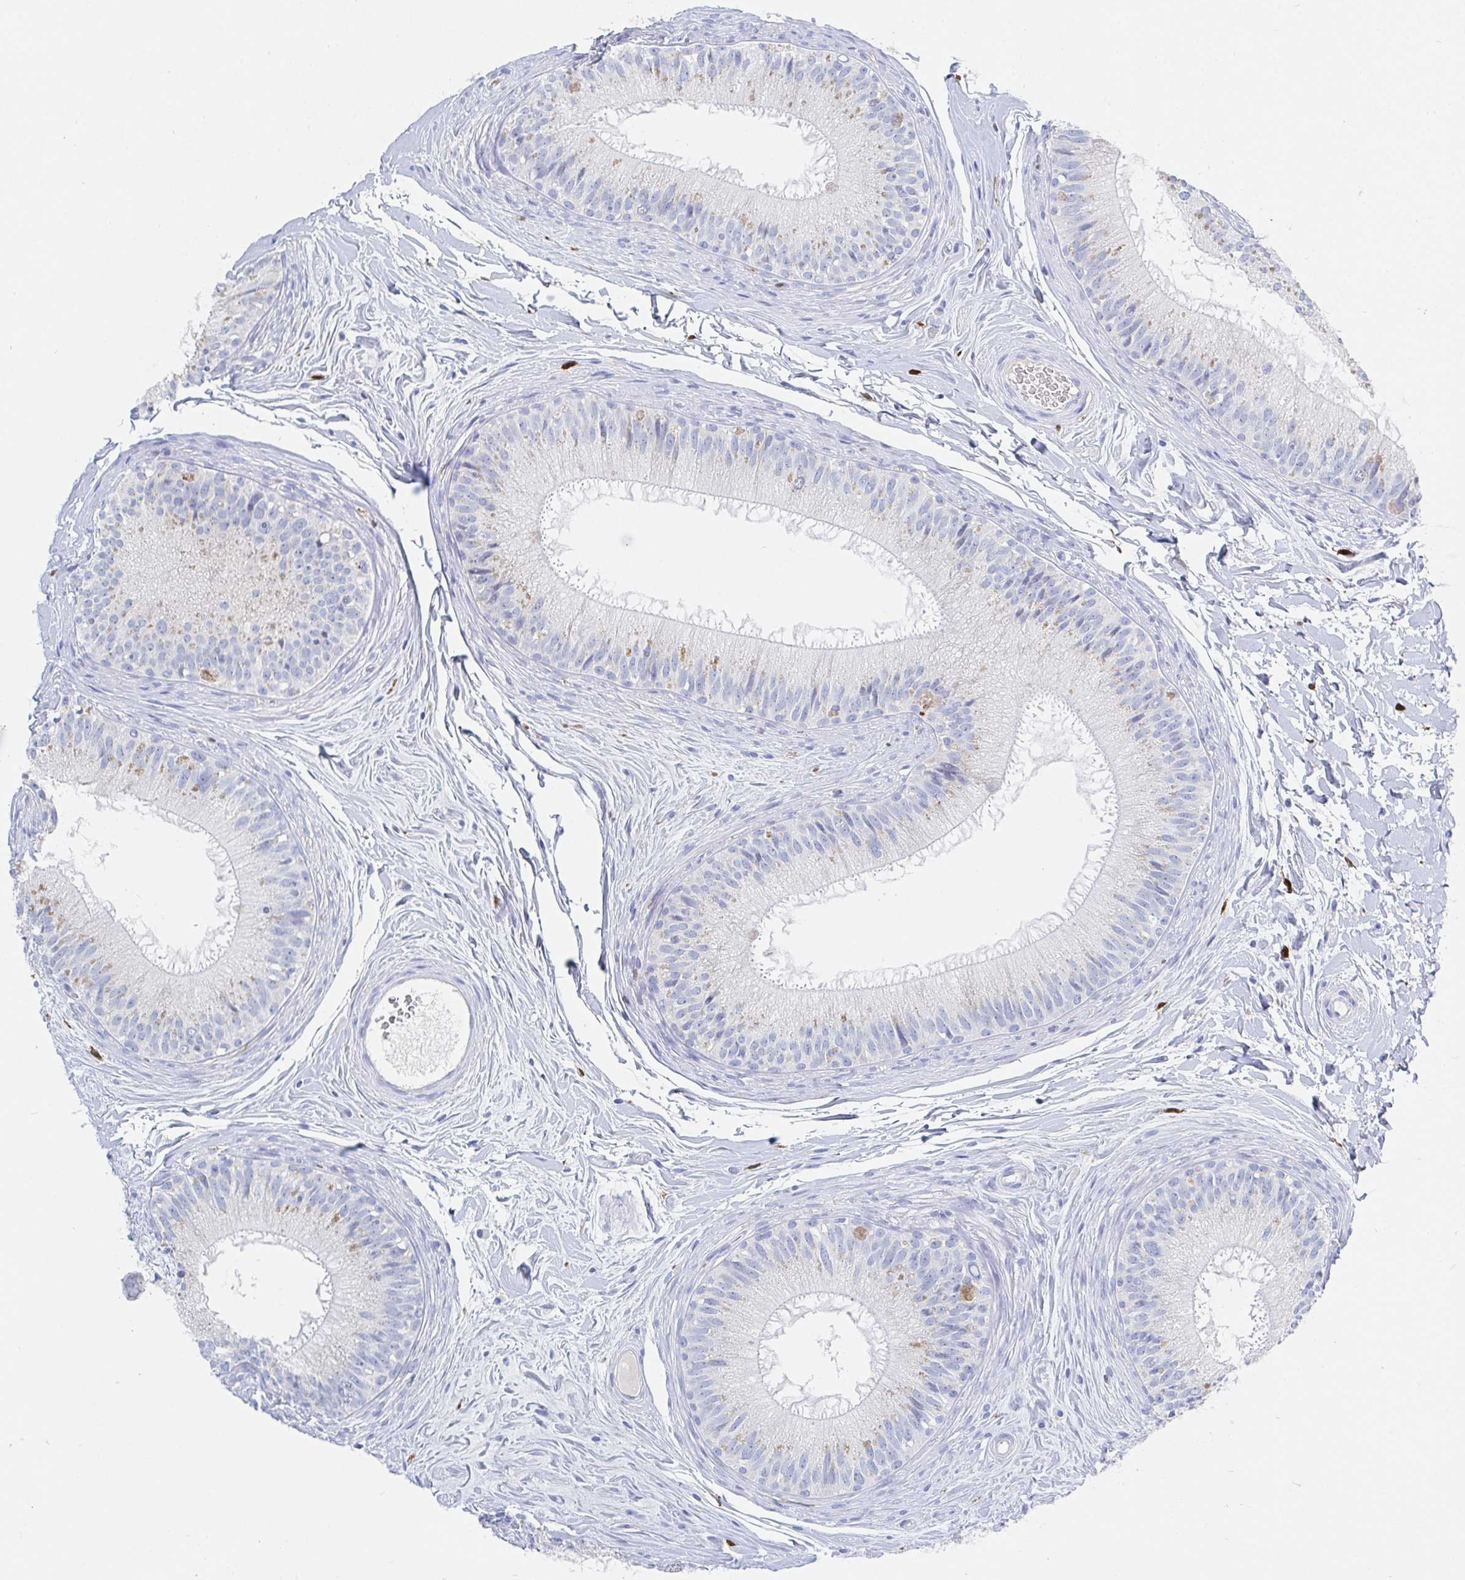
{"staining": {"intensity": "weak", "quantity": "<25%", "location": "cytoplasmic/membranous"}, "tissue": "epididymis", "cell_type": "Glandular cells", "image_type": "normal", "snomed": [{"axis": "morphology", "description": "Normal tissue, NOS"}, {"axis": "topography", "description": "Epididymis"}], "caption": "Epididymis was stained to show a protein in brown. There is no significant expression in glandular cells. (DAB IHC with hematoxylin counter stain).", "gene": "OR2A1", "patient": {"sex": "male", "age": 44}}